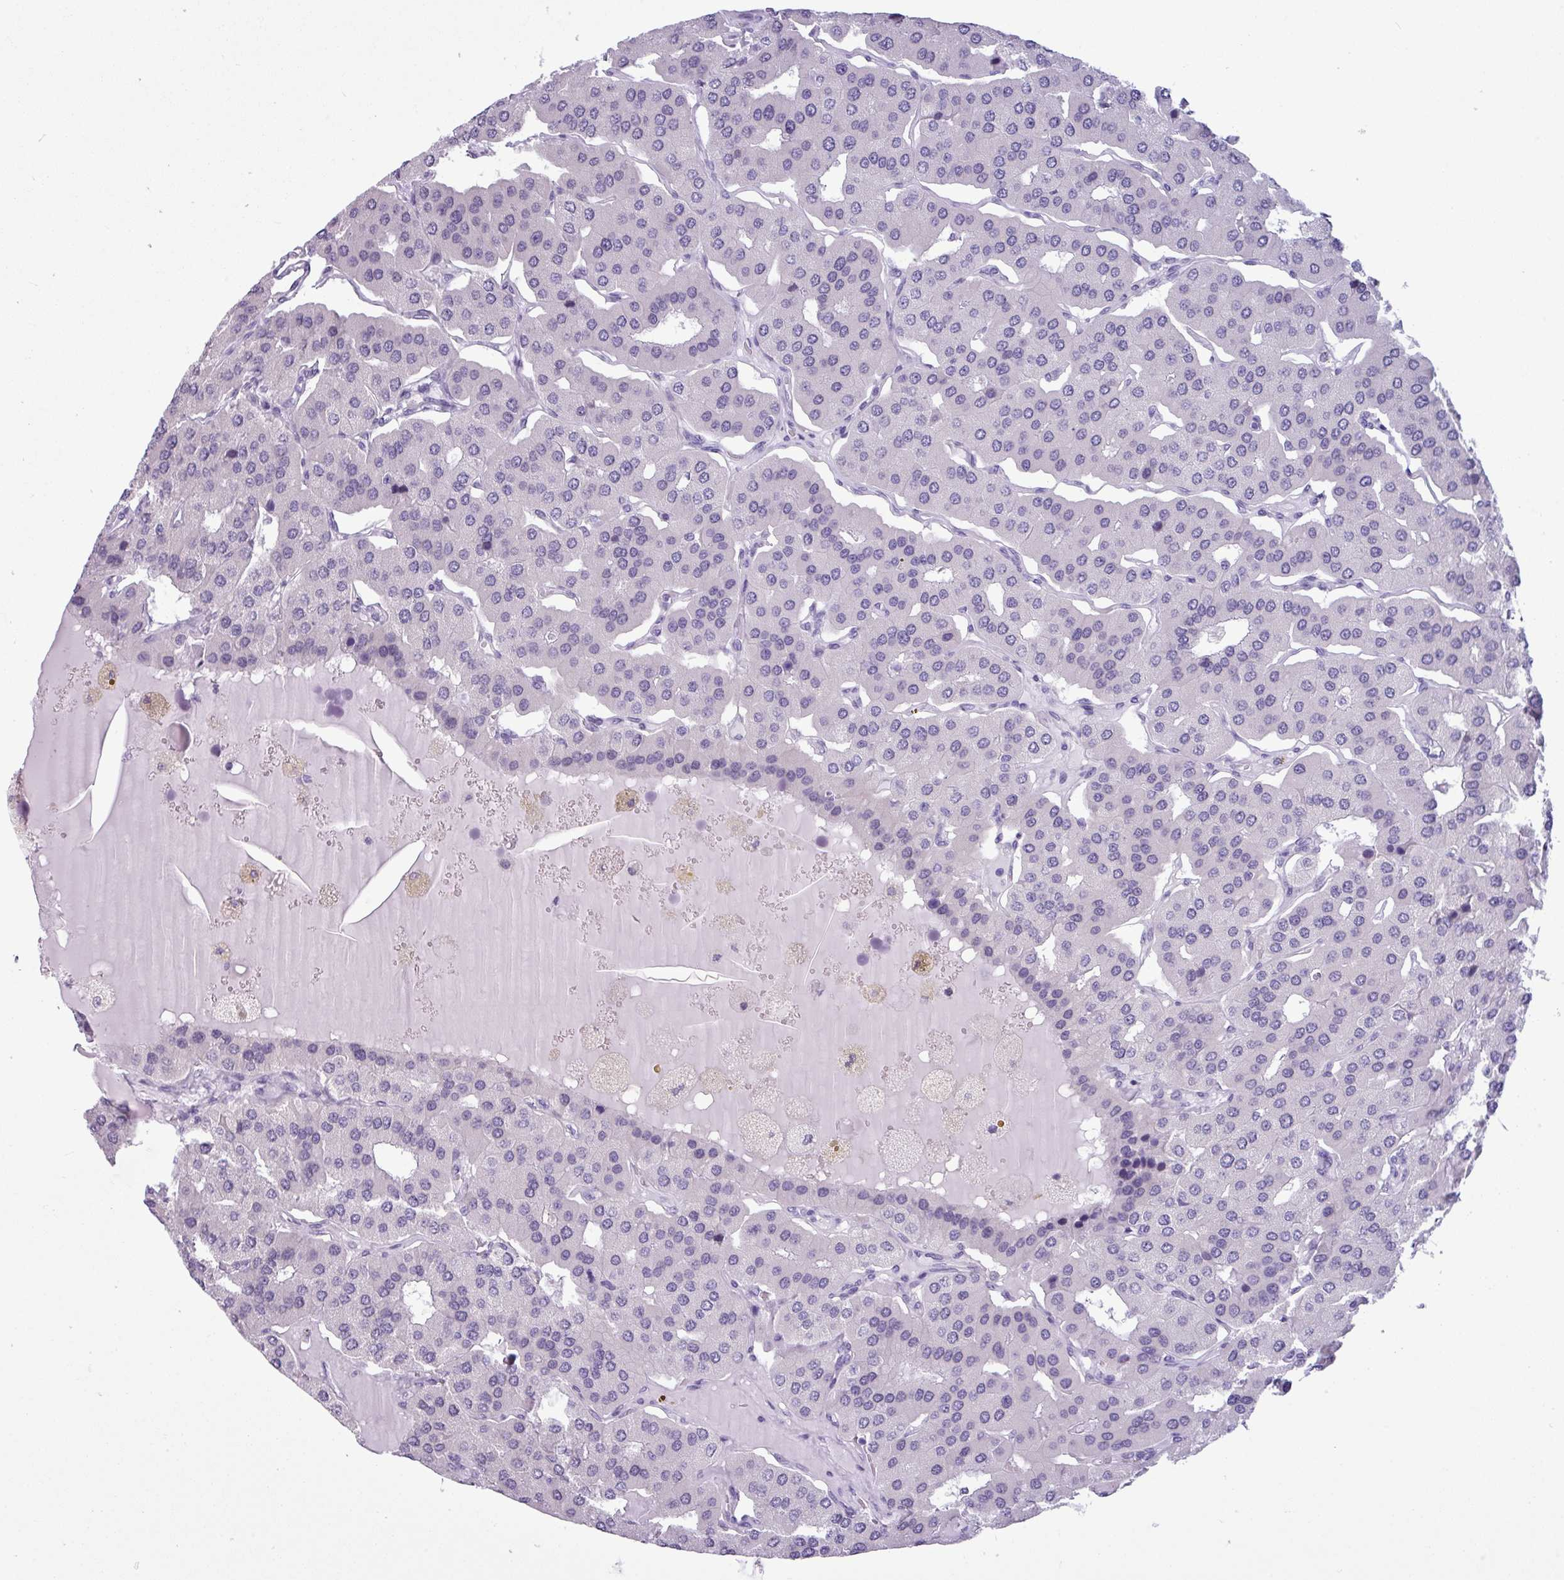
{"staining": {"intensity": "negative", "quantity": "none", "location": "none"}, "tissue": "parathyroid gland", "cell_type": "Glandular cells", "image_type": "normal", "snomed": [{"axis": "morphology", "description": "Normal tissue, NOS"}, {"axis": "morphology", "description": "Adenoma, NOS"}, {"axis": "topography", "description": "Parathyroid gland"}], "caption": "High power microscopy photomicrograph of an immunohistochemistry (IHC) photomicrograph of unremarkable parathyroid gland, revealing no significant expression in glandular cells.", "gene": "SRGAP1", "patient": {"sex": "female", "age": 86}}